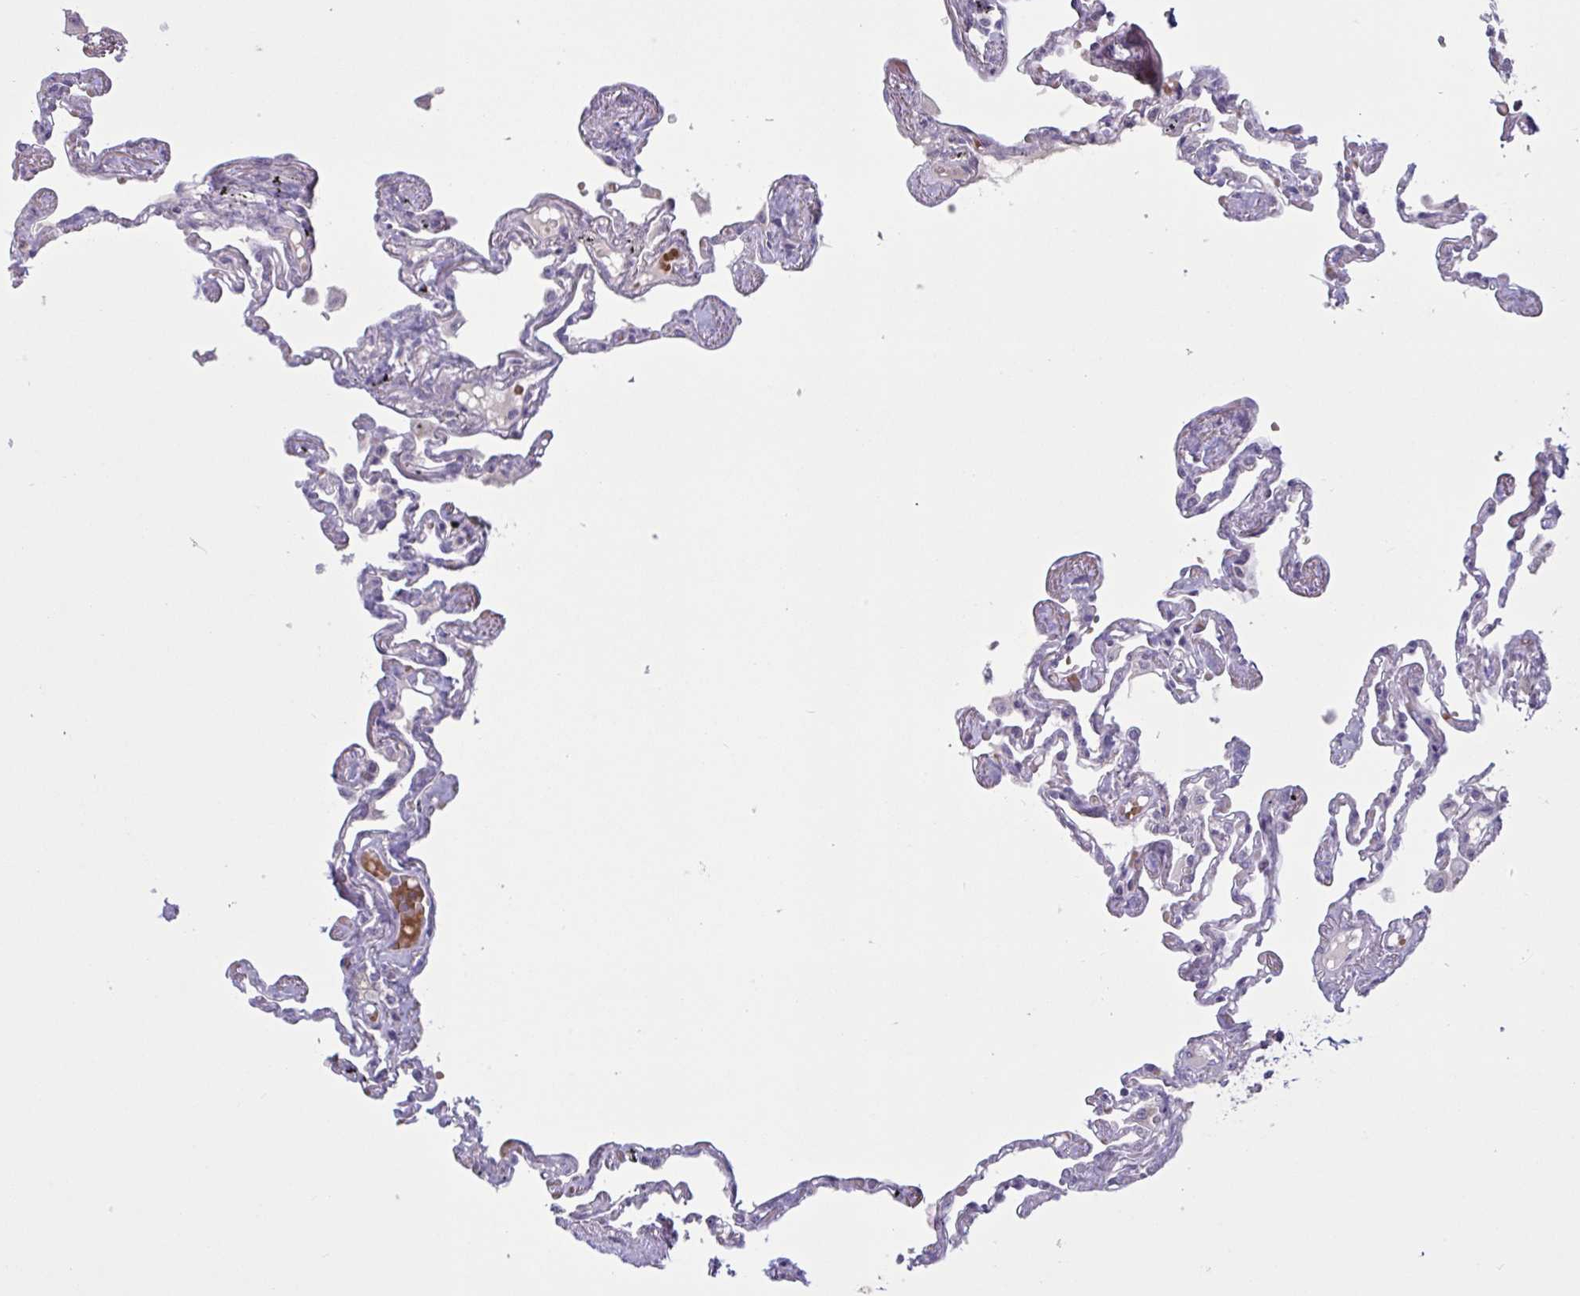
{"staining": {"intensity": "negative", "quantity": "none", "location": "none"}, "tissue": "lung", "cell_type": "Alveolar cells", "image_type": "normal", "snomed": [{"axis": "morphology", "description": "Normal tissue, NOS"}, {"axis": "topography", "description": "Lung"}], "caption": "IHC image of unremarkable human lung stained for a protein (brown), which reveals no positivity in alveolar cells.", "gene": "ENSG00000281613", "patient": {"sex": "female", "age": 67}}